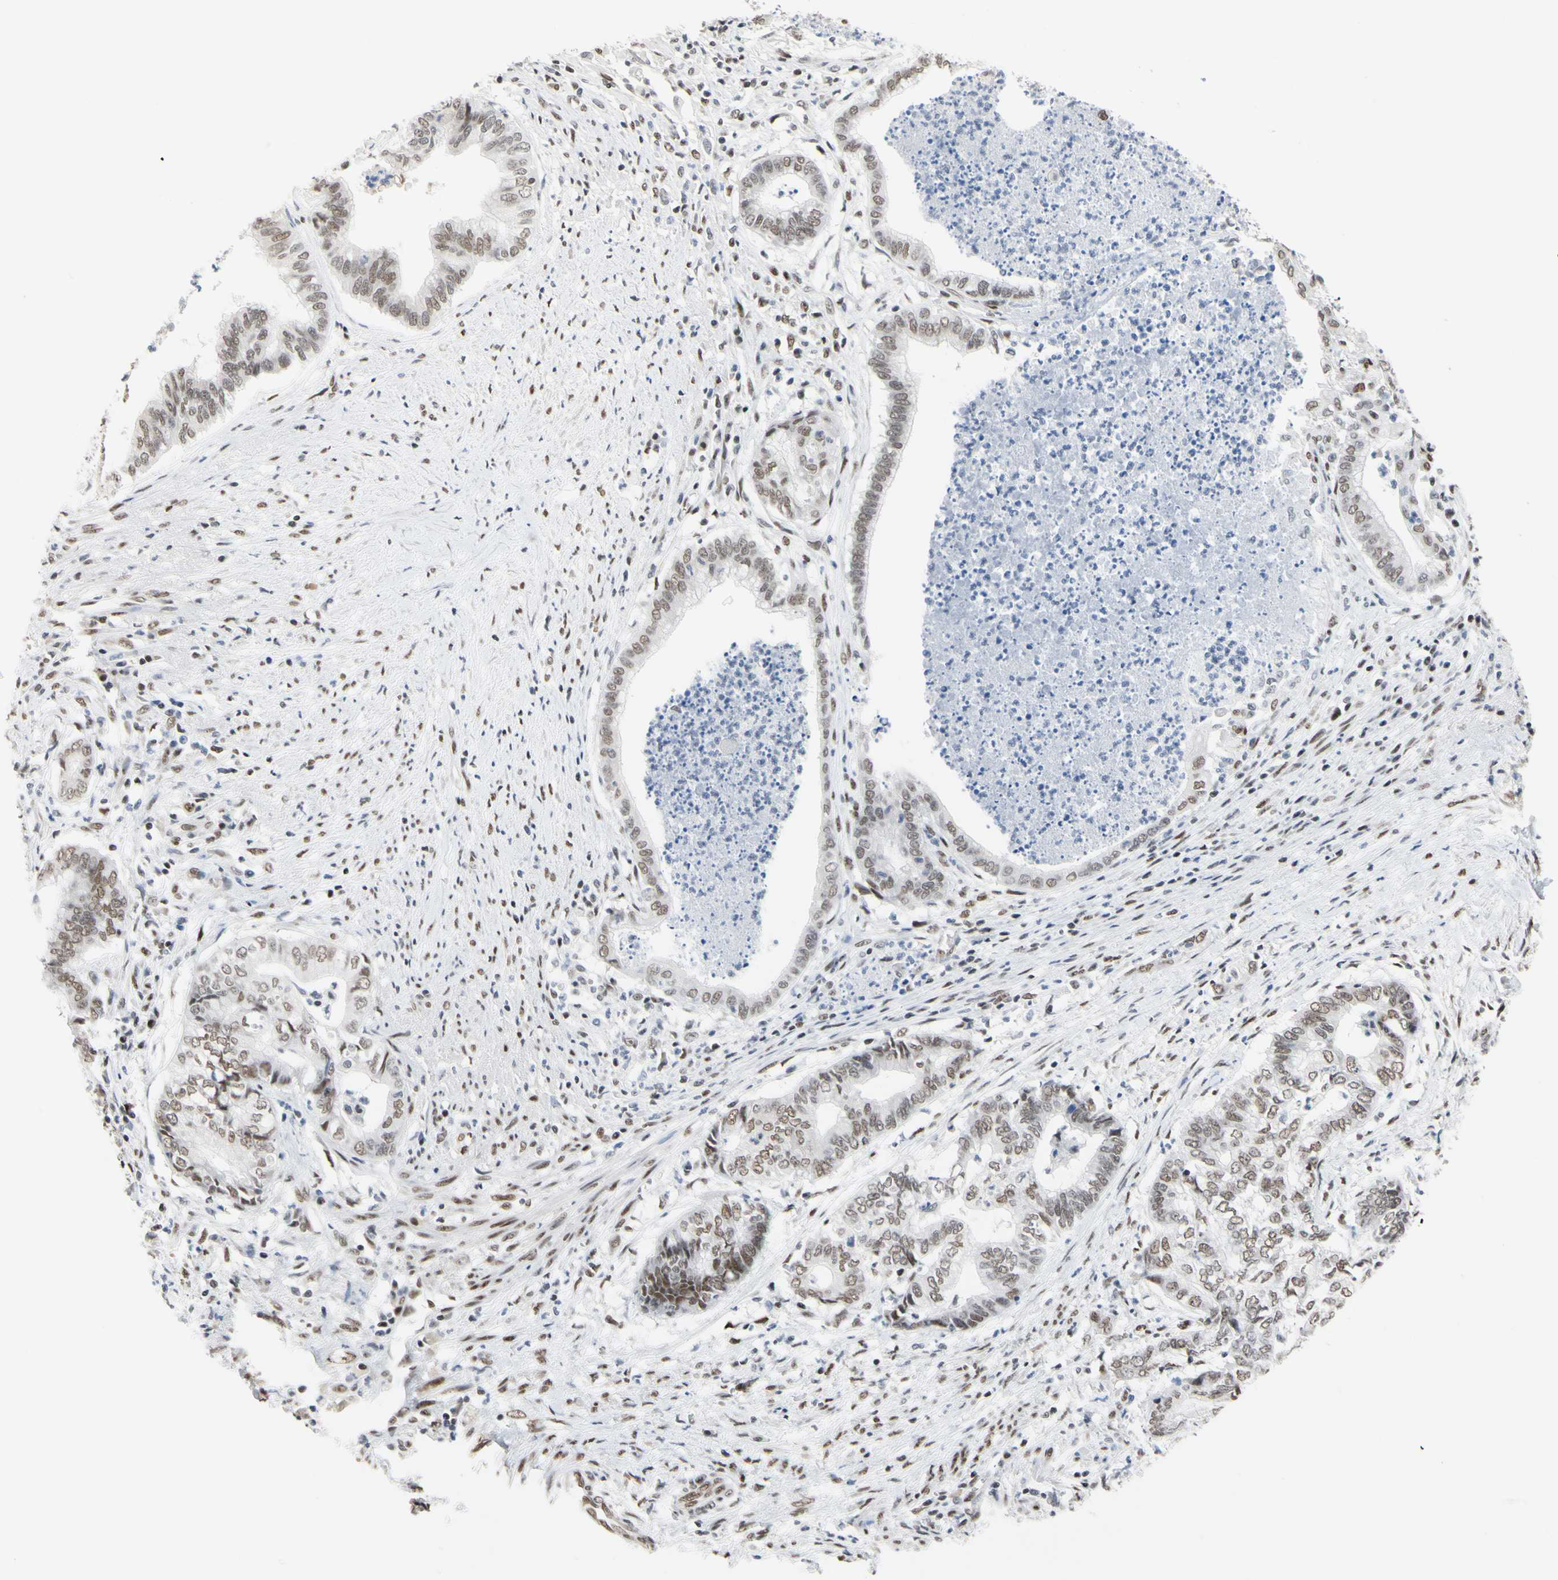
{"staining": {"intensity": "weak", "quantity": ">75%", "location": "nuclear"}, "tissue": "endometrial cancer", "cell_type": "Tumor cells", "image_type": "cancer", "snomed": [{"axis": "morphology", "description": "Necrosis, NOS"}, {"axis": "morphology", "description": "Adenocarcinoma, NOS"}, {"axis": "topography", "description": "Endometrium"}], "caption": "Immunohistochemical staining of adenocarcinoma (endometrial) exhibits weak nuclear protein staining in about >75% of tumor cells. (DAB IHC, brown staining for protein, blue staining for nuclei).", "gene": "FAM98B", "patient": {"sex": "female", "age": 79}}